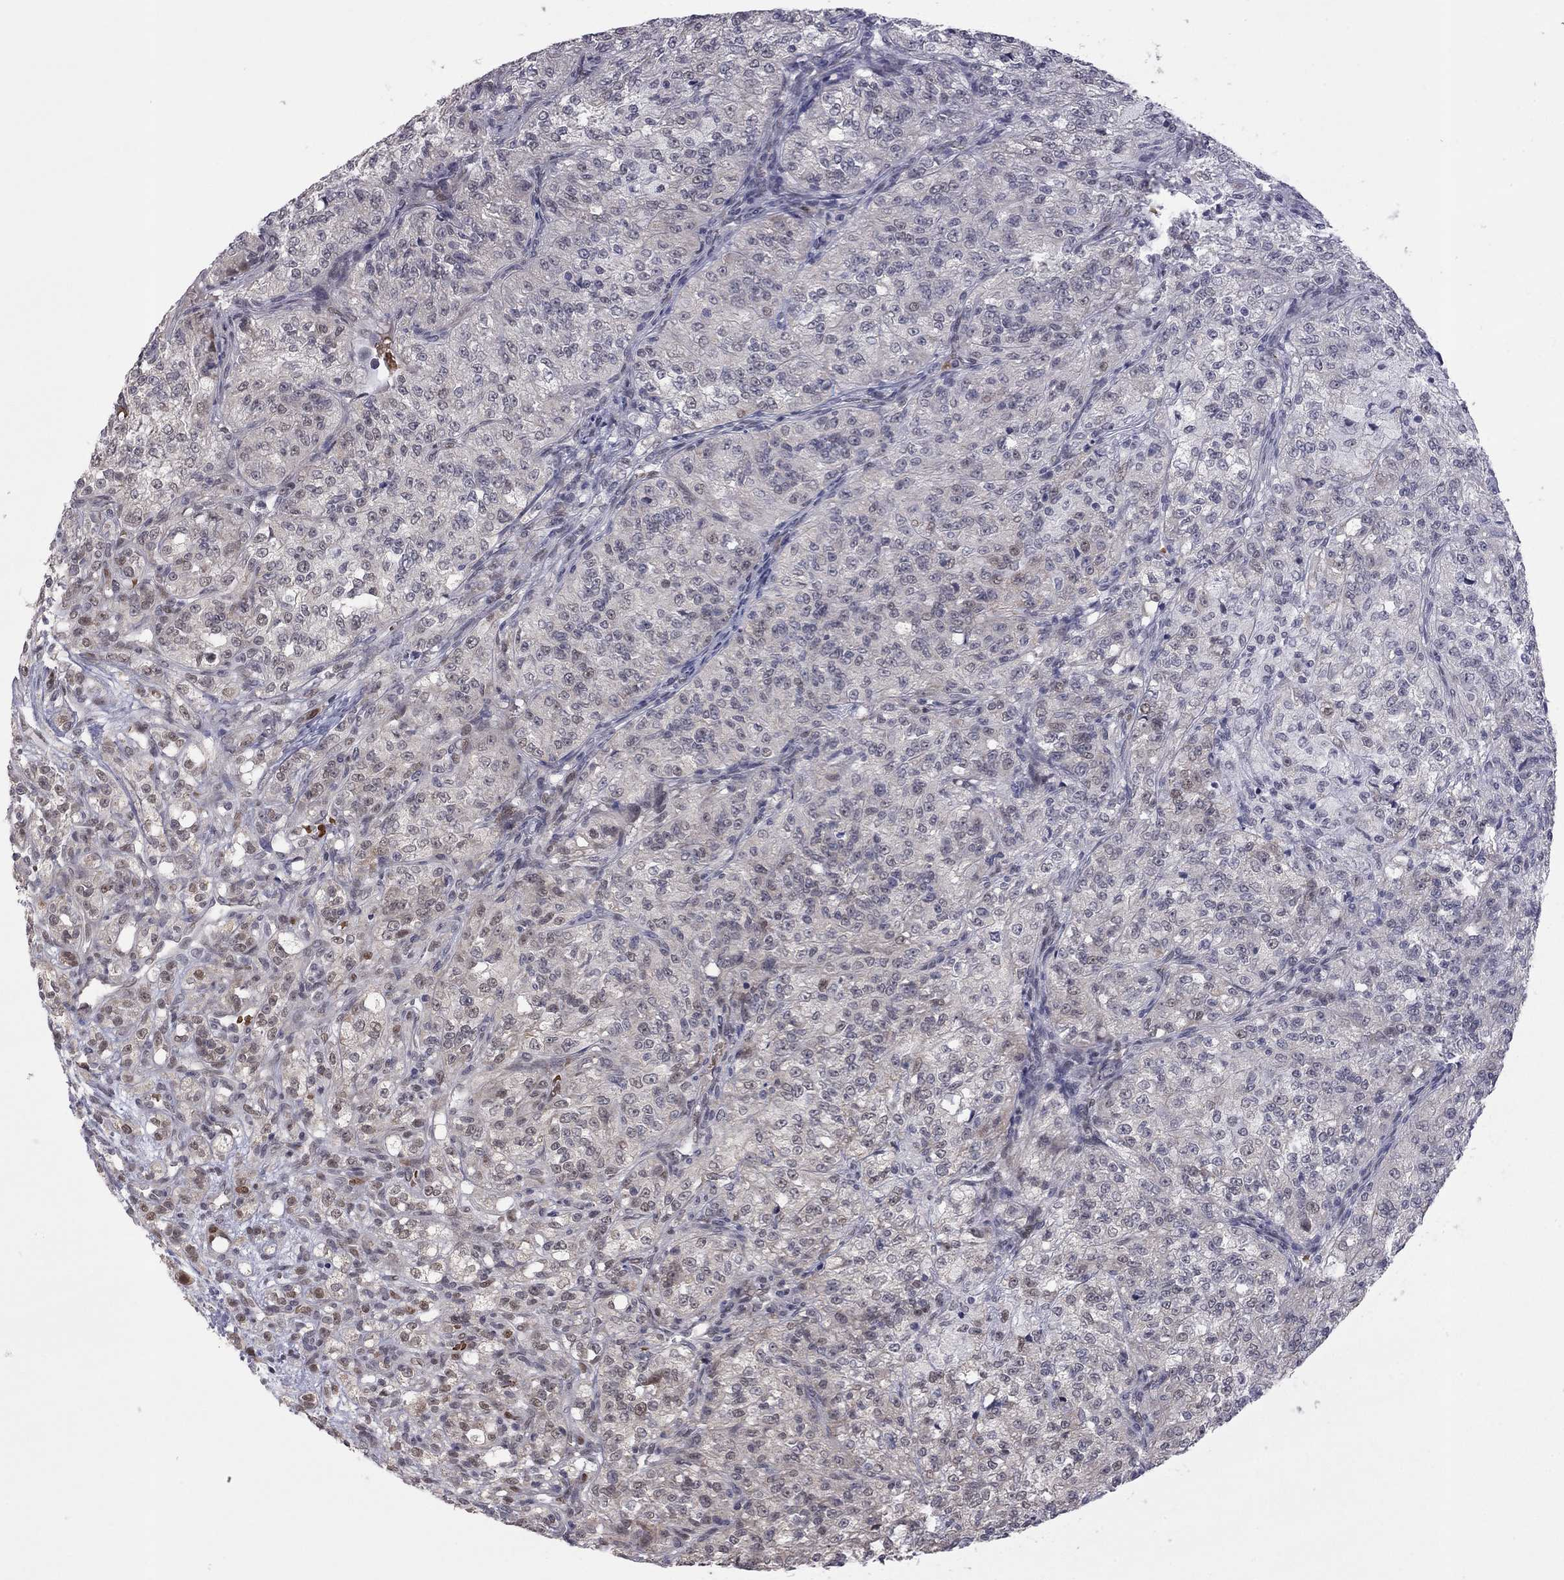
{"staining": {"intensity": "weak", "quantity": "<25%", "location": "nuclear"}, "tissue": "renal cancer", "cell_type": "Tumor cells", "image_type": "cancer", "snomed": [{"axis": "morphology", "description": "Adenocarcinoma, NOS"}, {"axis": "topography", "description": "Kidney"}], "caption": "Immunohistochemistry (IHC) micrograph of neoplastic tissue: renal cancer stained with DAB reveals no significant protein staining in tumor cells.", "gene": "MC3R", "patient": {"sex": "female", "age": 63}}